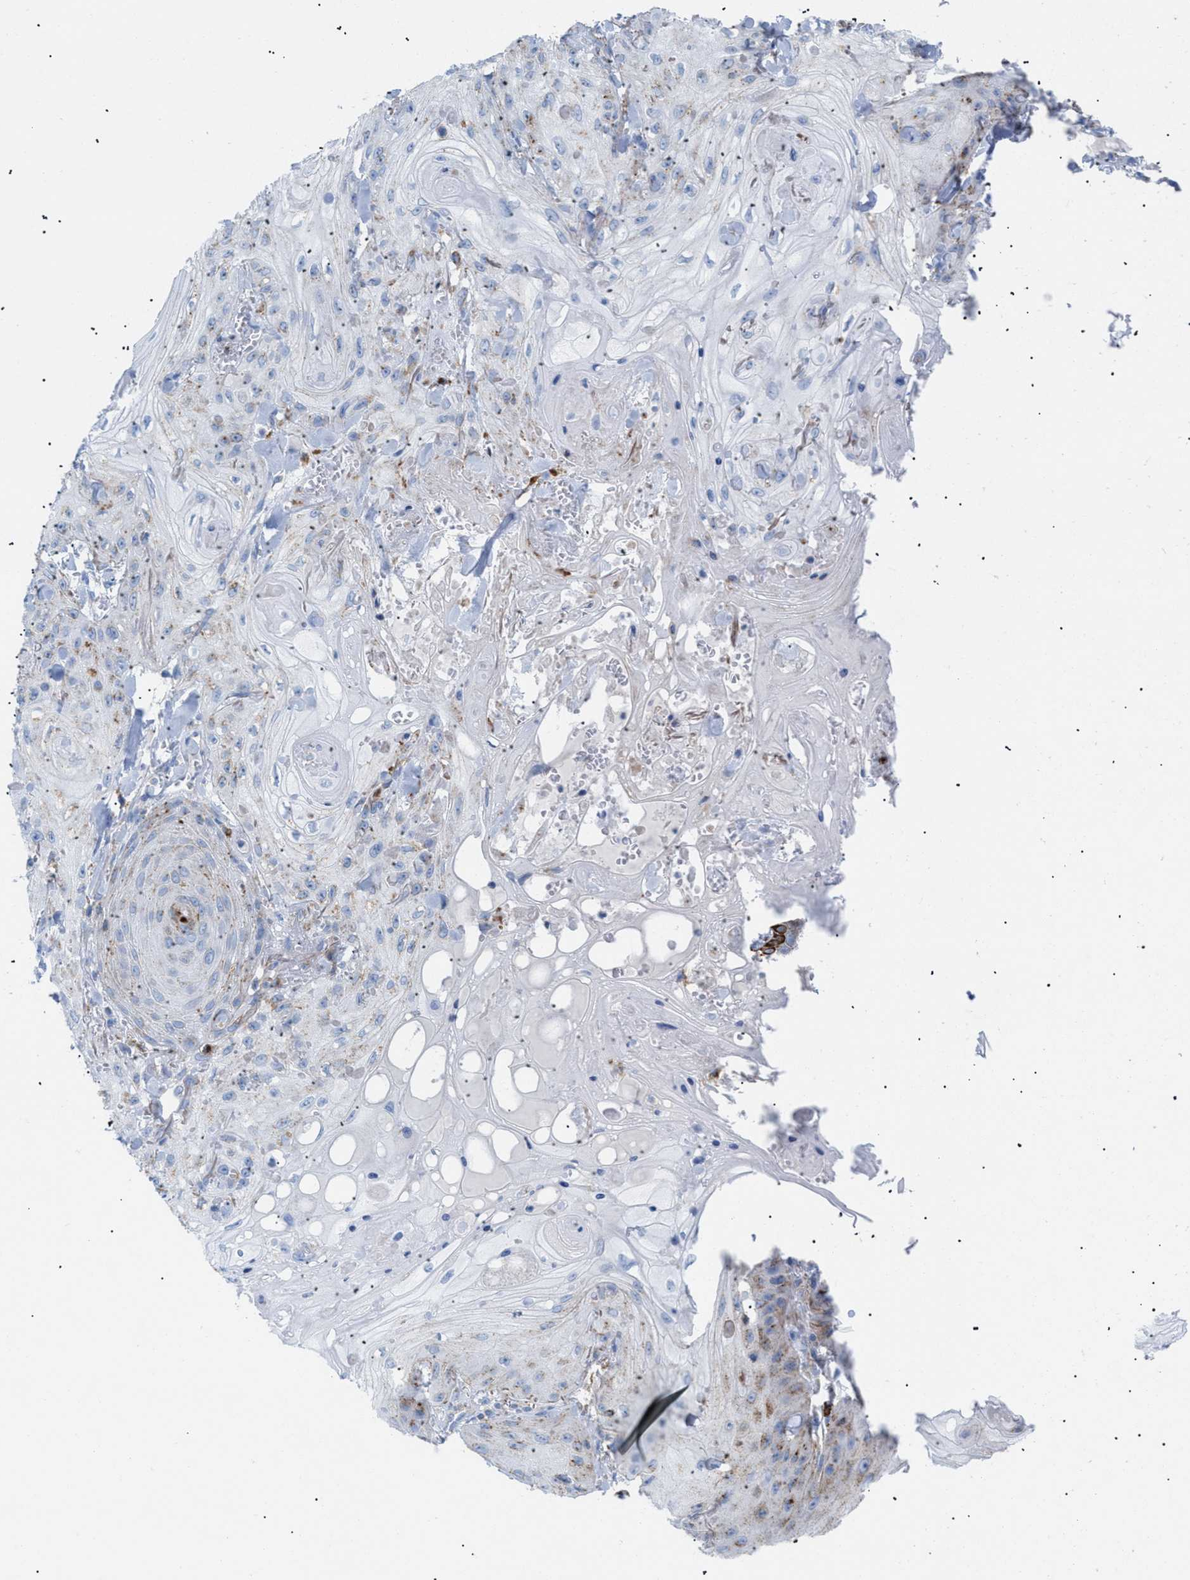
{"staining": {"intensity": "weak", "quantity": "25%-75%", "location": "cytoplasmic/membranous"}, "tissue": "skin cancer", "cell_type": "Tumor cells", "image_type": "cancer", "snomed": [{"axis": "morphology", "description": "Squamous cell carcinoma, NOS"}, {"axis": "topography", "description": "Skin"}], "caption": "Human skin cancer stained with a protein marker displays weak staining in tumor cells.", "gene": "DRAM2", "patient": {"sex": "male", "age": 74}}